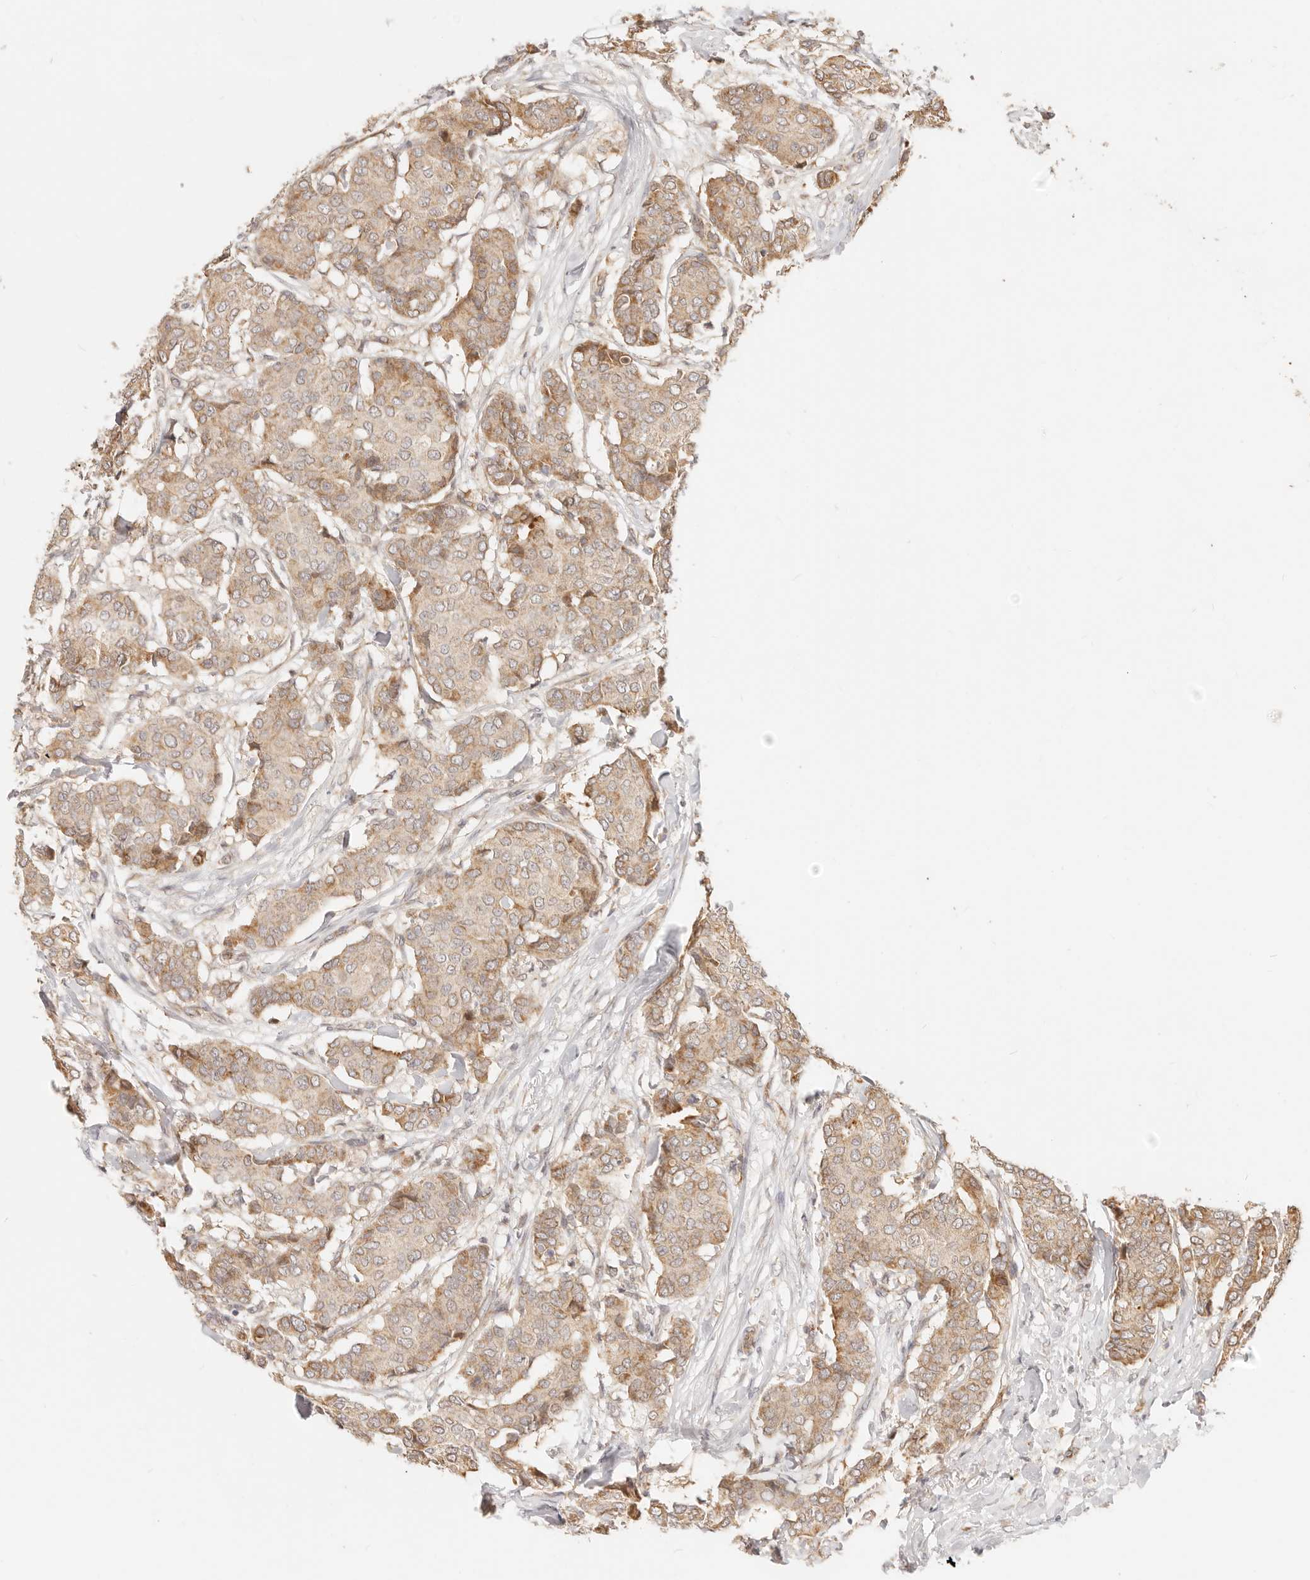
{"staining": {"intensity": "moderate", "quantity": "25%-75%", "location": "cytoplasmic/membranous"}, "tissue": "breast cancer", "cell_type": "Tumor cells", "image_type": "cancer", "snomed": [{"axis": "morphology", "description": "Duct carcinoma"}, {"axis": "topography", "description": "Breast"}], "caption": "Breast intraductal carcinoma stained for a protein shows moderate cytoplasmic/membranous positivity in tumor cells.", "gene": "TIMM17A", "patient": {"sex": "female", "age": 75}}